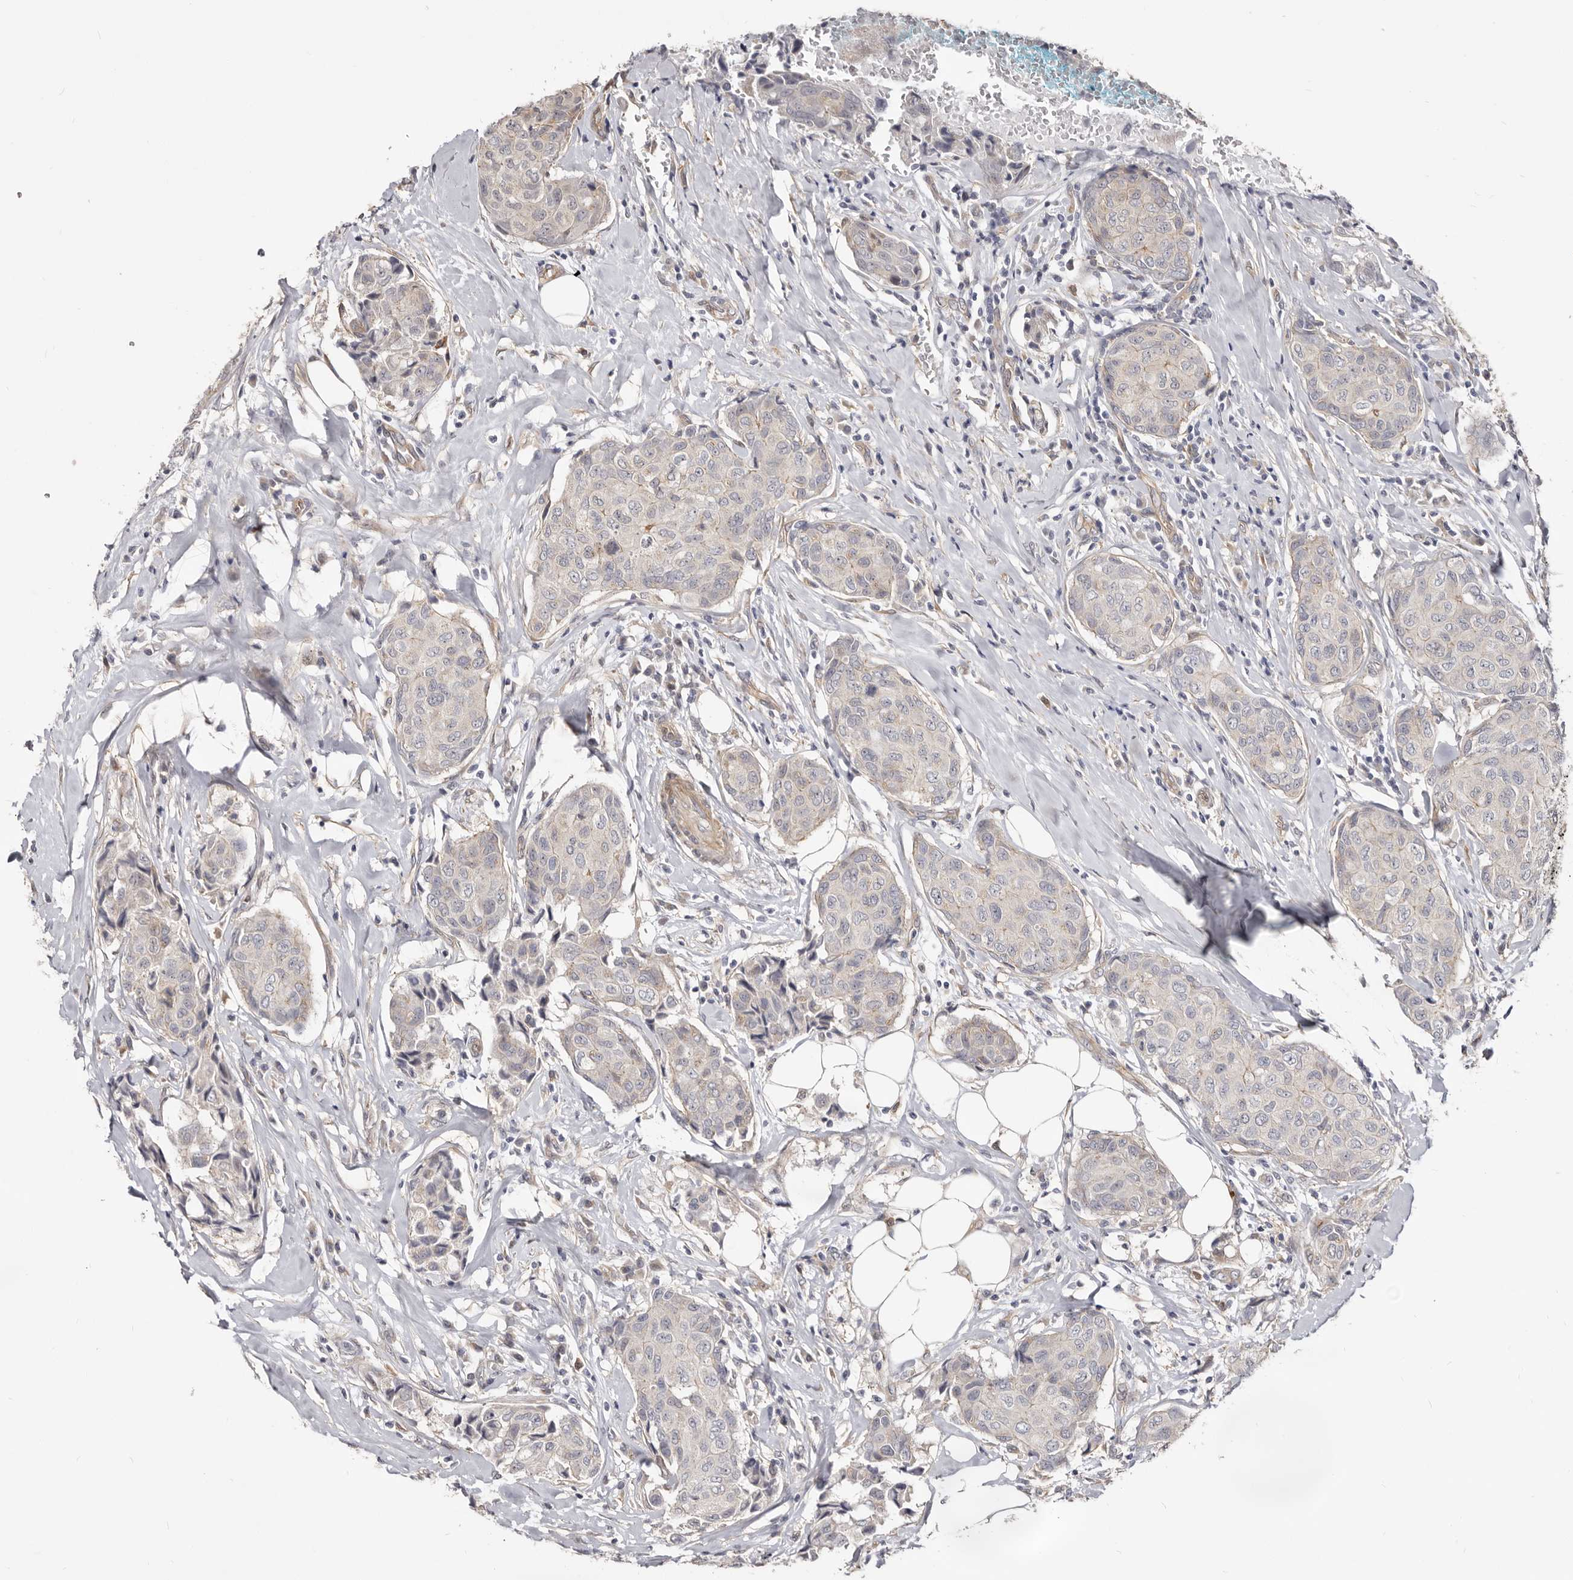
{"staining": {"intensity": "negative", "quantity": "none", "location": "none"}, "tissue": "breast cancer", "cell_type": "Tumor cells", "image_type": "cancer", "snomed": [{"axis": "morphology", "description": "Duct carcinoma"}, {"axis": "topography", "description": "Breast"}], "caption": "A high-resolution micrograph shows IHC staining of breast infiltrating ductal carcinoma, which exhibits no significant staining in tumor cells.", "gene": "GPATCH4", "patient": {"sex": "female", "age": 80}}